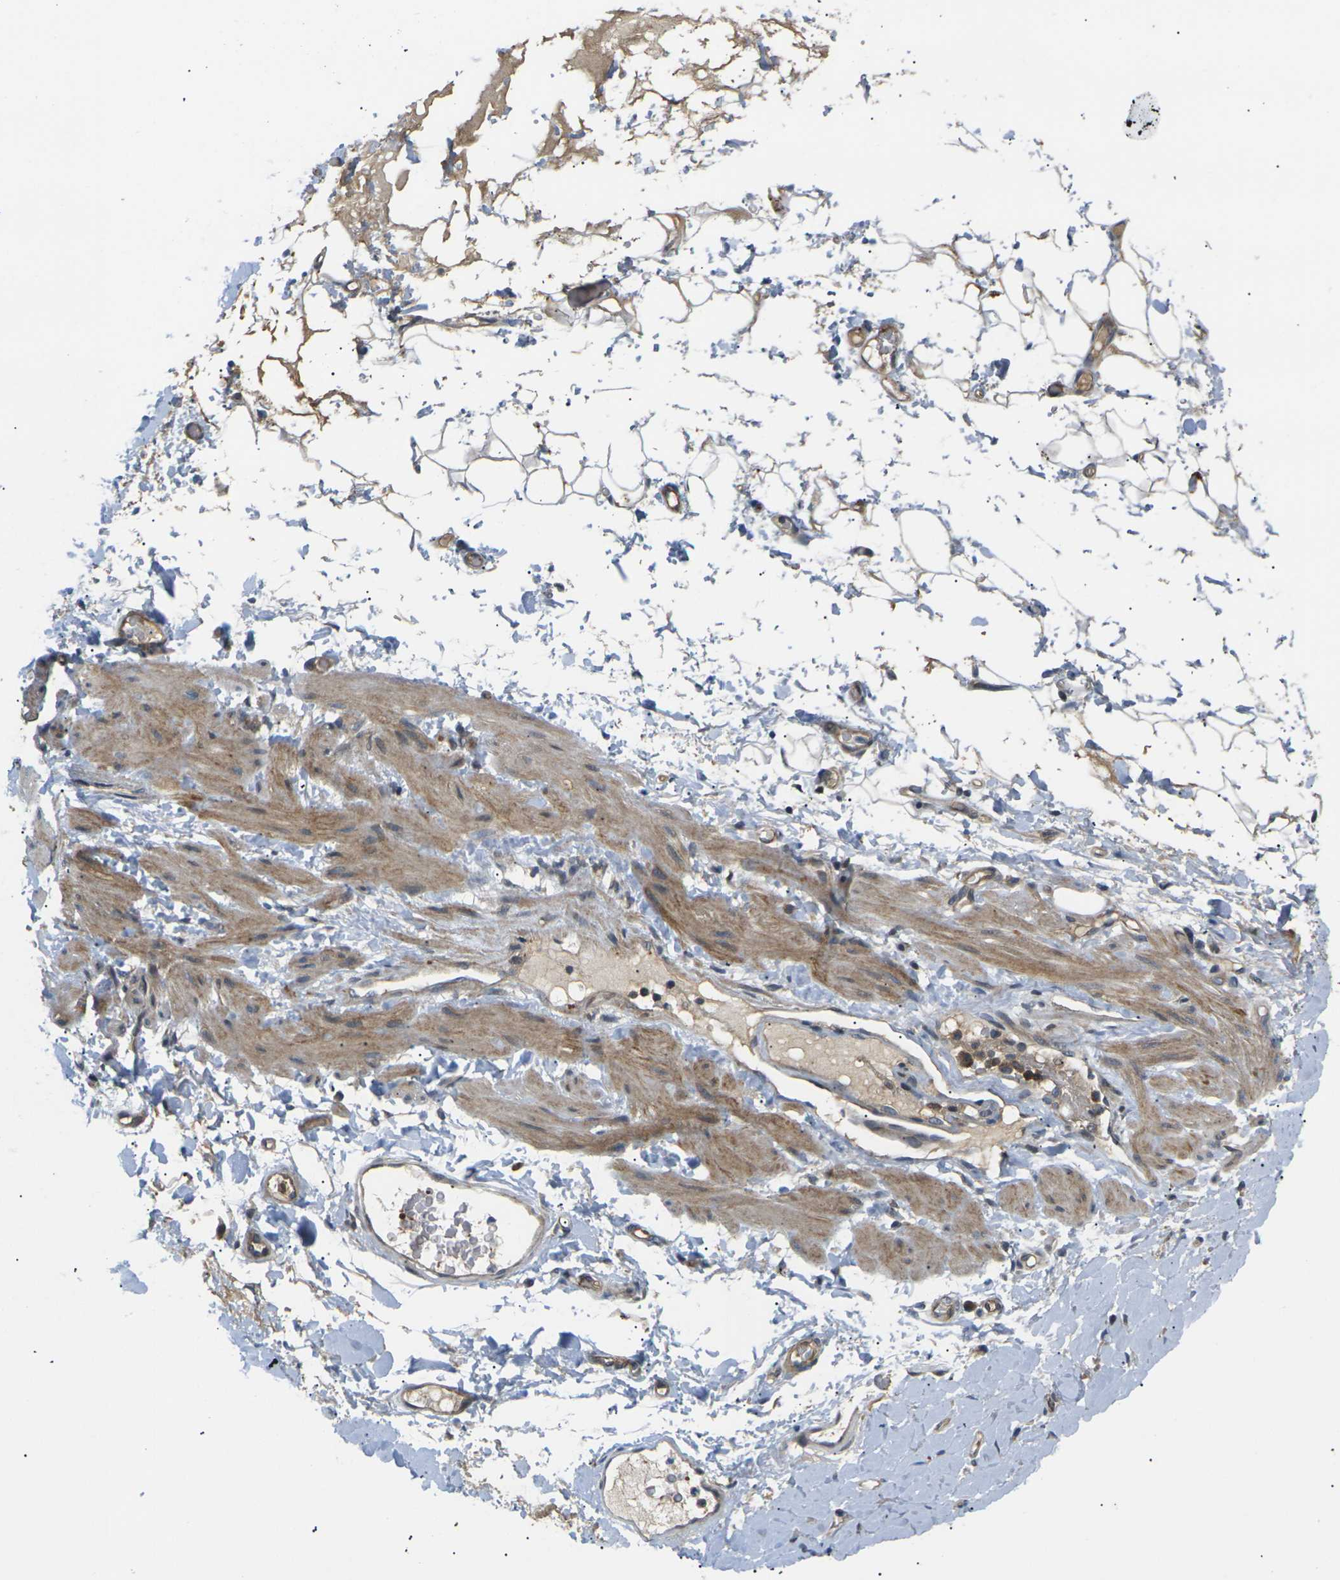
{"staining": {"intensity": "weak", "quantity": "<25%", "location": "cytoplasmic/membranous"}, "tissue": "adipose tissue", "cell_type": "Adipocytes", "image_type": "normal", "snomed": [{"axis": "morphology", "description": "Normal tissue, NOS"}, {"axis": "morphology", "description": "Adenocarcinoma, NOS"}, {"axis": "topography", "description": "Esophagus"}], "caption": "A photomicrograph of adipose tissue stained for a protein shows no brown staining in adipocytes.", "gene": "RPS6KA3", "patient": {"sex": "male", "age": 62}}